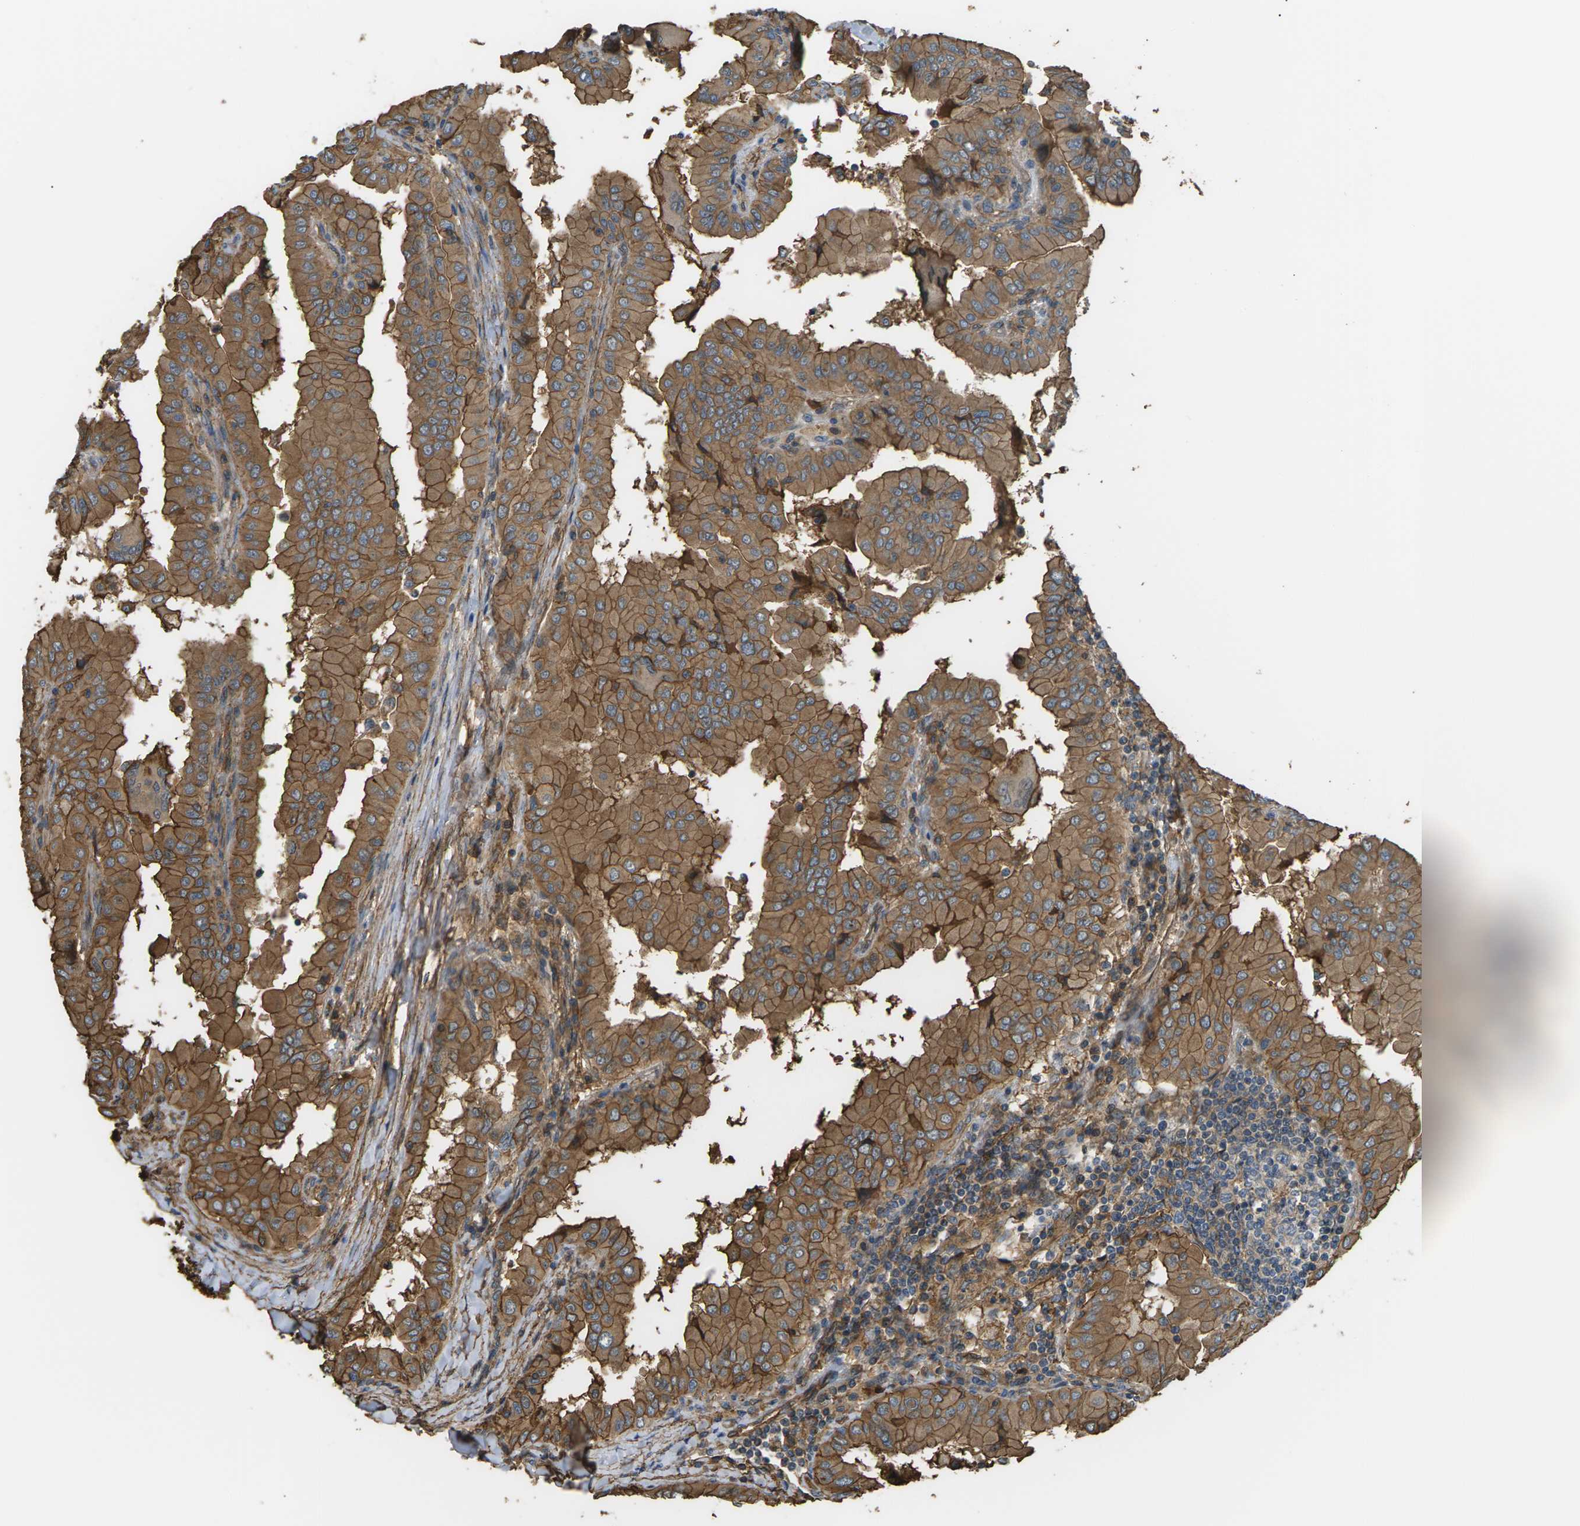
{"staining": {"intensity": "moderate", "quantity": ">75%", "location": "cytoplasmic/membranous"}, "tissue": "thyroid cancer", "cell_type": "Tumor cells", "image_type": "cancer", "snomed": [{"axis": "morphology", "description": "Papillary adenocarcinoma, NOS"}, {"axis": "topography", "description": "Thyroid gland"}], "caption": "Thyroid papillary adenocarcinoma stained with a protein marker demonstrates moderate staining in tumor cells.", "gene": "DDHD2", "patient": {"sex": "male", "age": 33}}